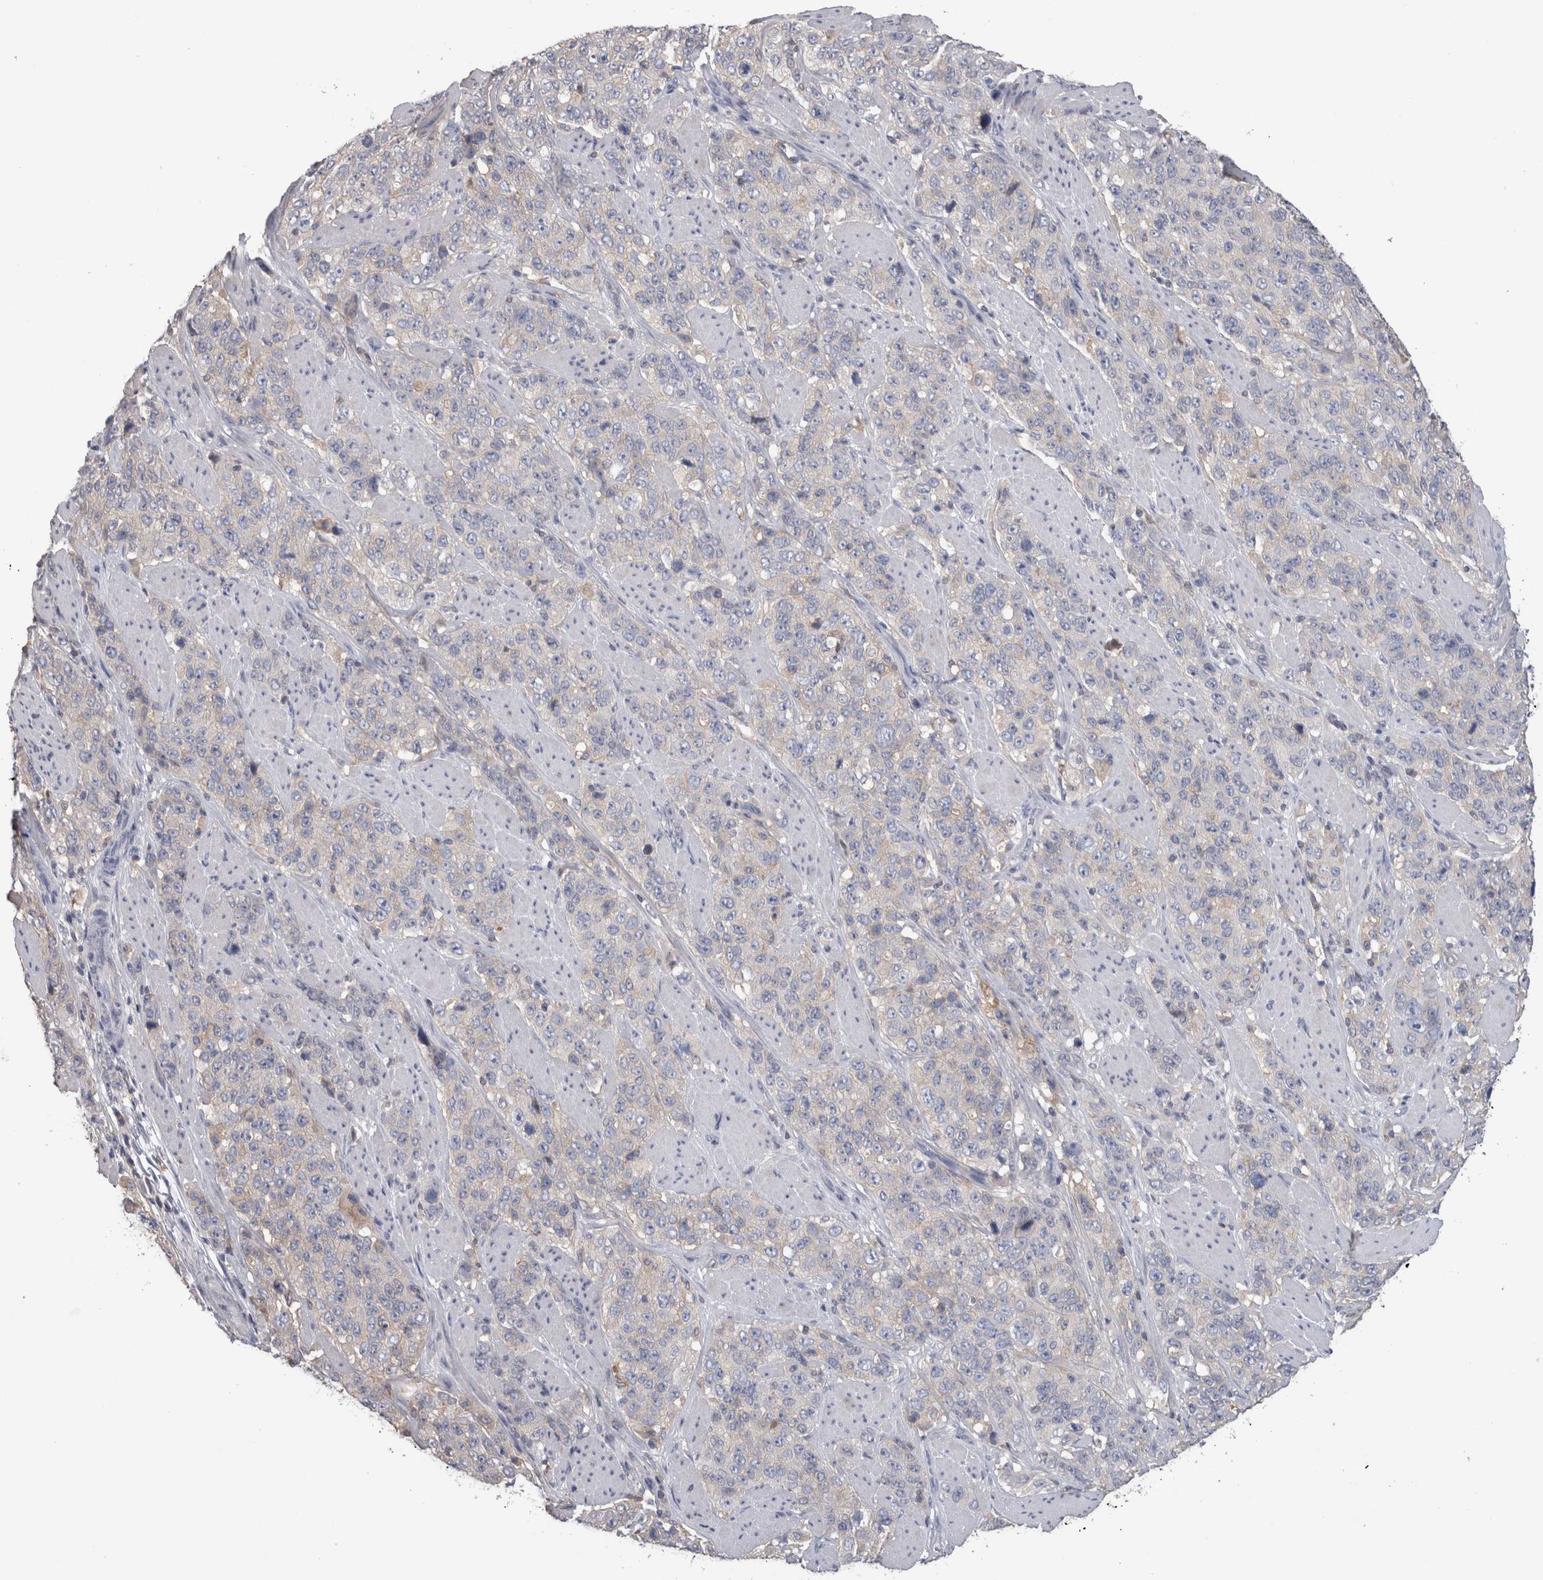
{"staining": {"intensity": "negative", "quantity": "none", "location": "none"}, "tissue": "stomach cancer", "cell_type": "Tumor cells", "image_type": "cancer", "snomed": [{"axis": "morphology", "description": "Adenocarcinoma, NOS"}, {"axis": "topography", "description": "Stomach"}], "caption": "An immunohistochemistry (IHC) histopathology image of adenocarcinoma (stomach) is shown. There is no staining in tumor cells of adenocarcinoma (stomach). Brightfield microscopy of immunohistochemistry (IHC) stained with DAB (3,3'-diaminobenzidine) (brown) and hematoxylin (blue), captured at high magnification.", "gene": "SCRN1", "patient": {"sex": "male", "age": 48}}